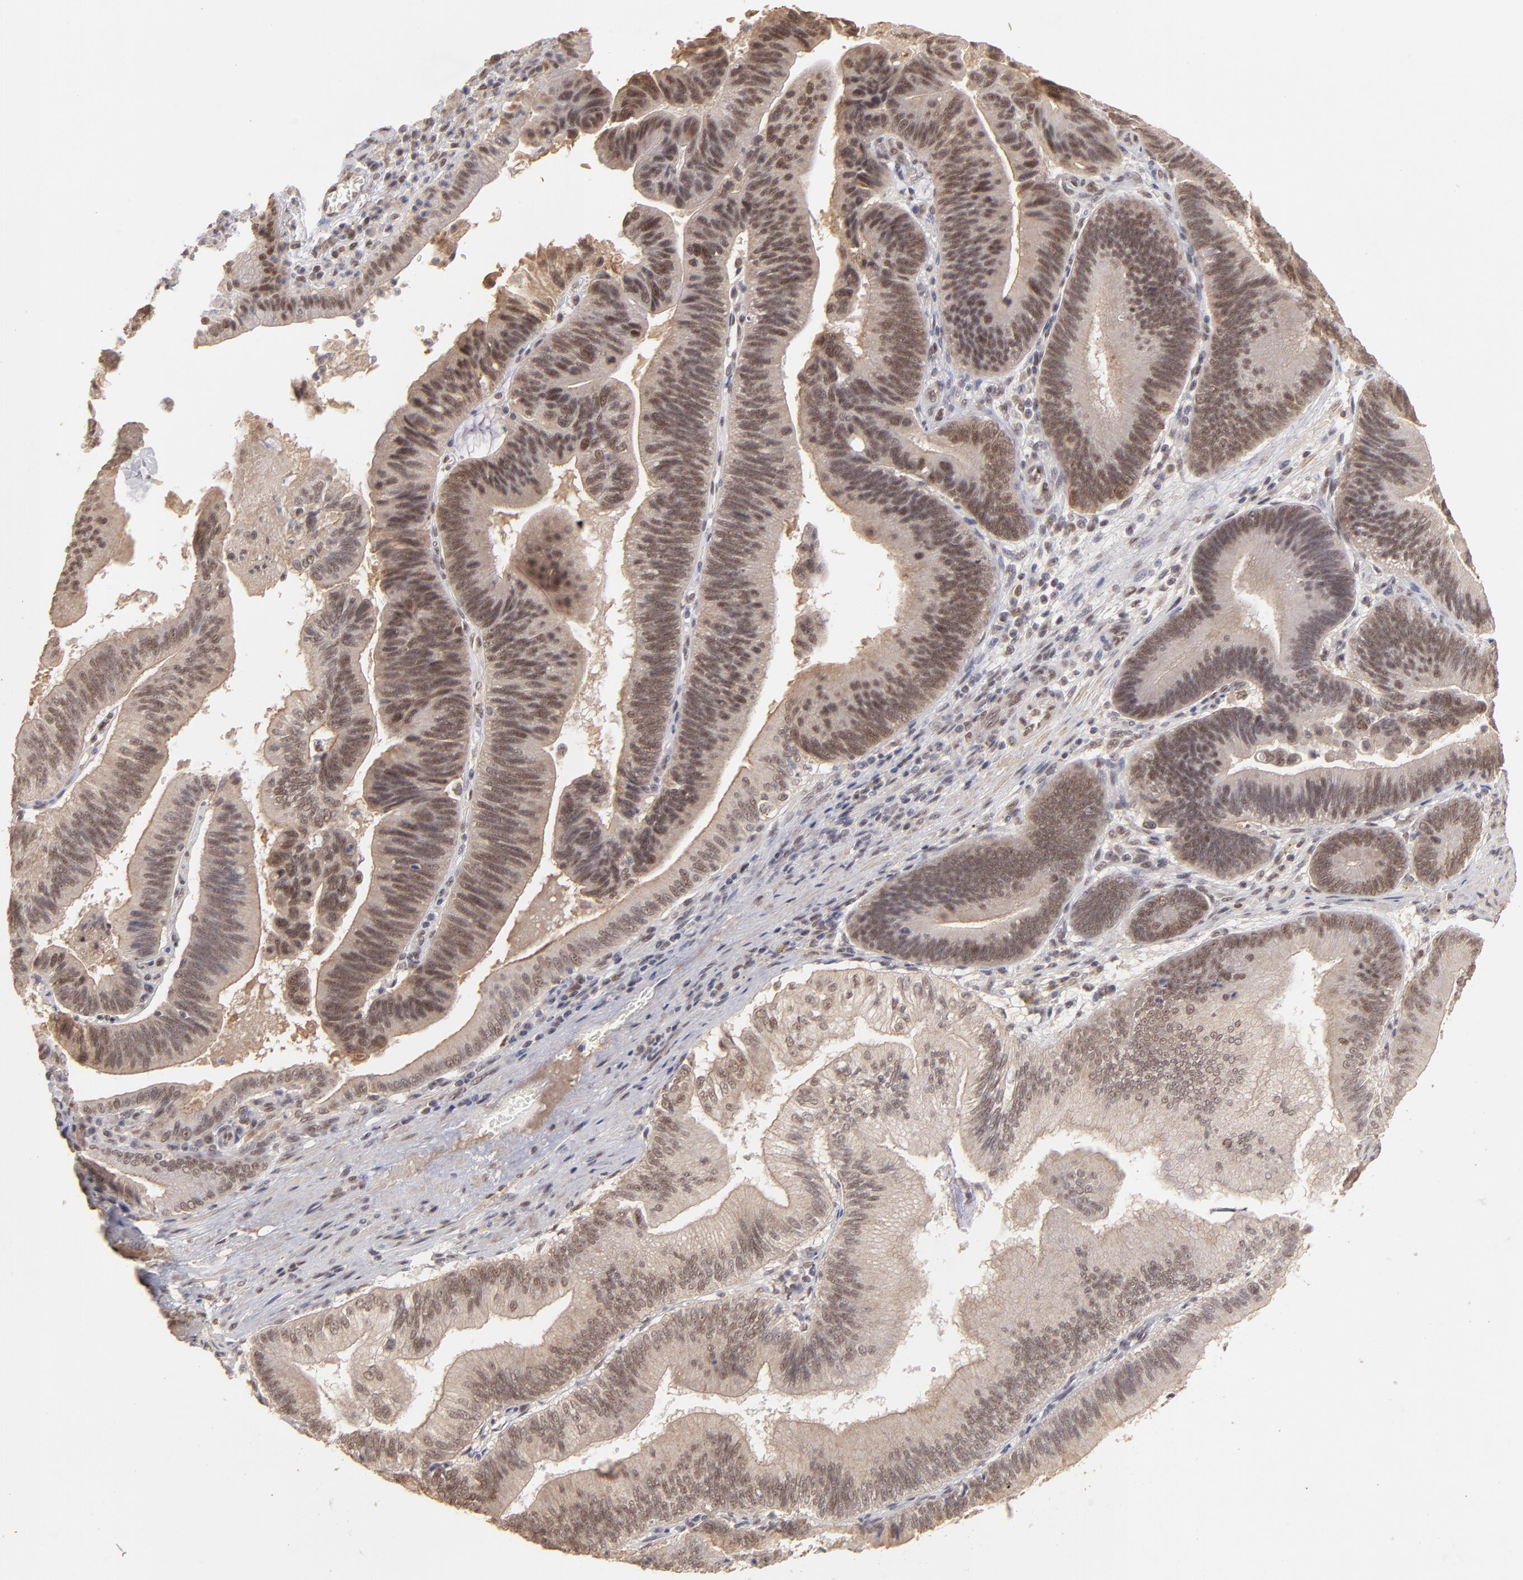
{"staining": {"intensity": "moderate", "quantity": ">75%", "location": "cytoplasmic/membranous,nuclear"}, "tissue": "pancreatic cancer", "cell_type": "Tumor cells", "image_type": "cancer", "snomed": [{"axis": "morphology", "description": "Adenocarcinoma, NOS"}, {"axis": "topography", "description": "Pancreas"}], "caption": "A medium amount of moderate cytoplasmic/membranous and nuclear expression is present in about >75% of tumor cells in pancreatic cancer tissue. The staining is performed using DAB (3,3'-diaminobenzidine) brown chromogen to label protein expression. The nuclei are counter-stained blue using hematoxylin.", "gene": "CLOCK", "patient": {"sex": "male", "age": 82}}